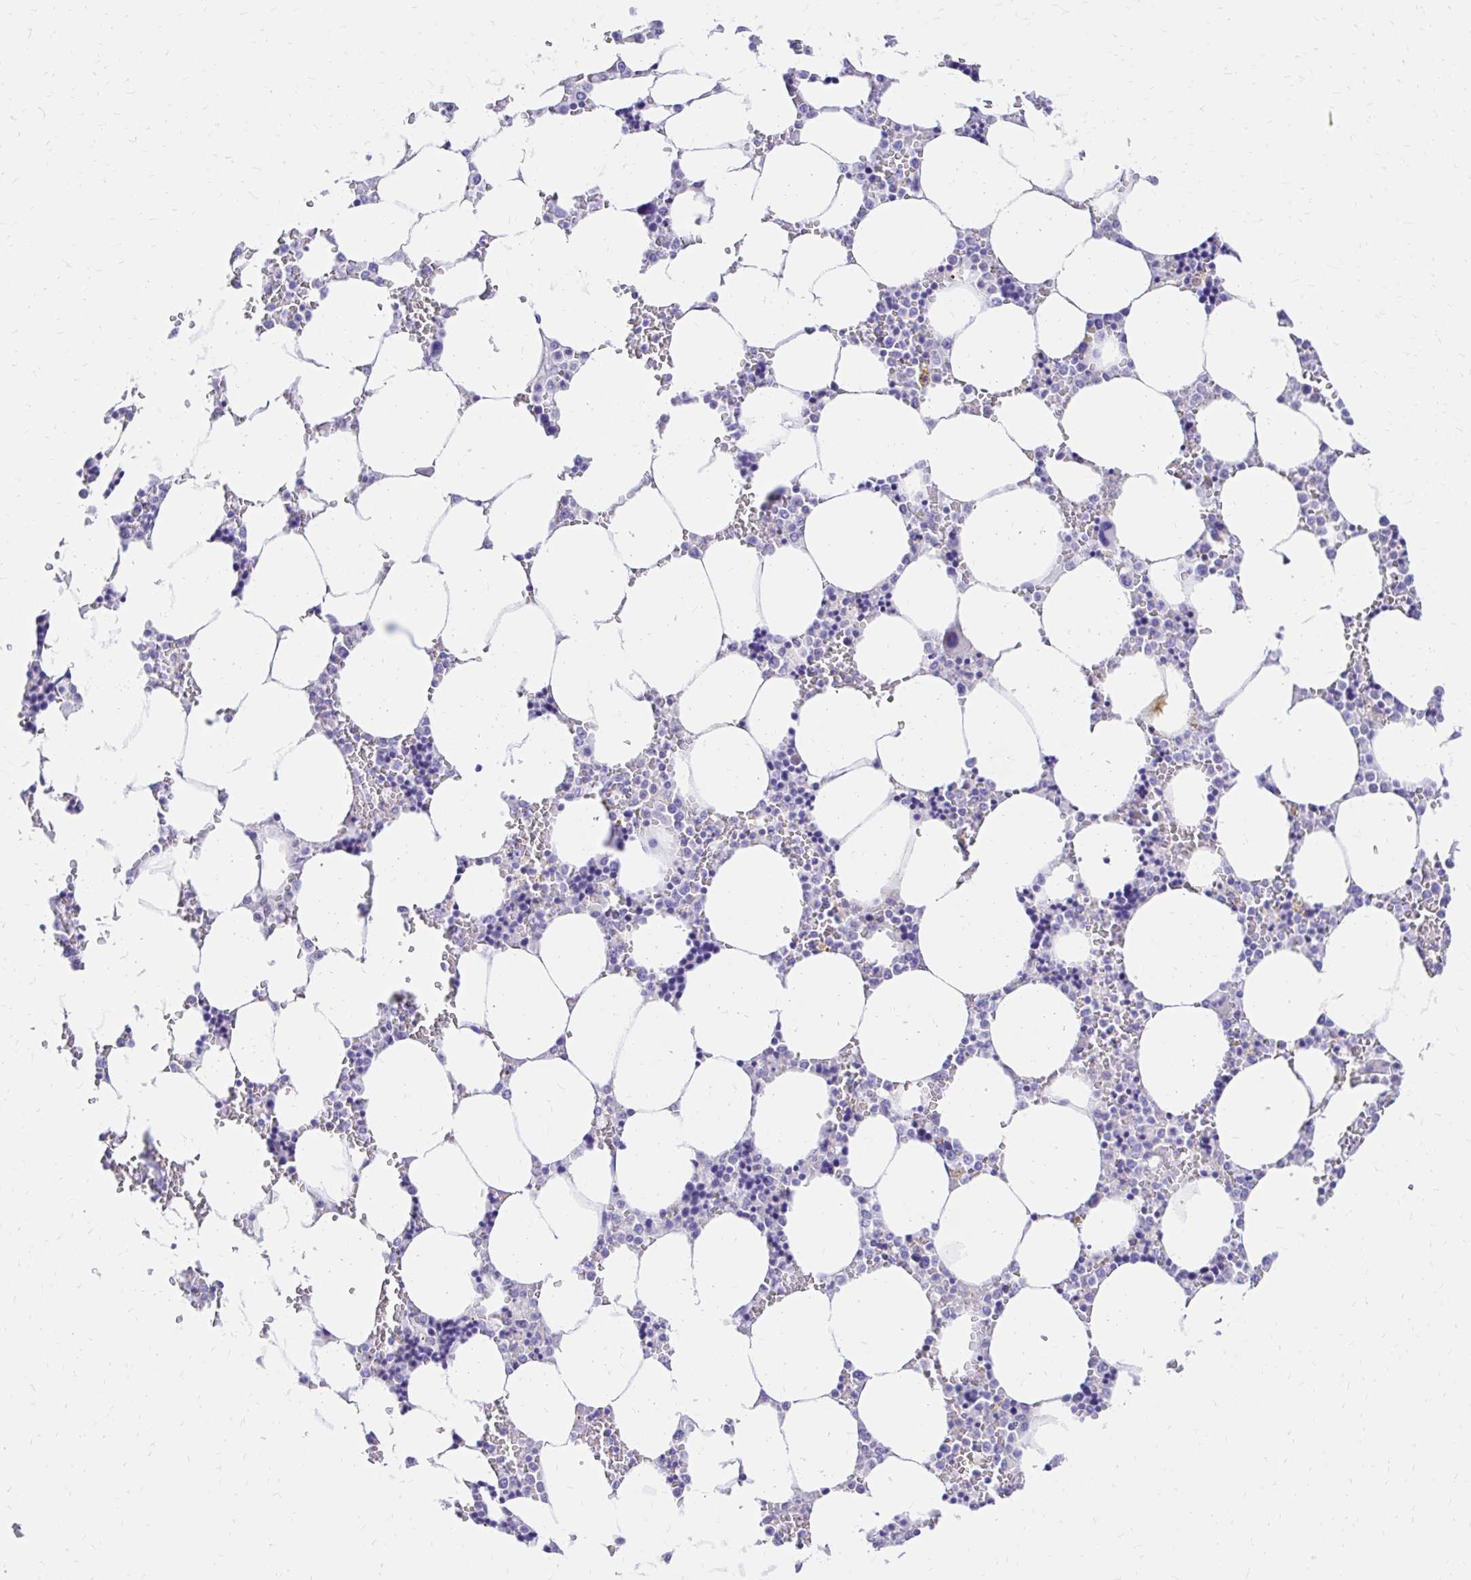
{"staining": {"intensity": "negative", "quantity": "none", "location": "none"}, "tissue": "bone marrow", "cell_type": "Hematopoietic cells", "image_type": "normal", "snomed": [{"axis": "morphology", "description": "Normal tissue, NOS"}, {"axis": "topography", "description": "Bone marrow"}], "caption": "Normal bone marrow was stained to show a protein in brown. There is no significant positivity in hematopoietic cells.", "gene": "S100G", "patient": {"sex": "male", "age": 64}}